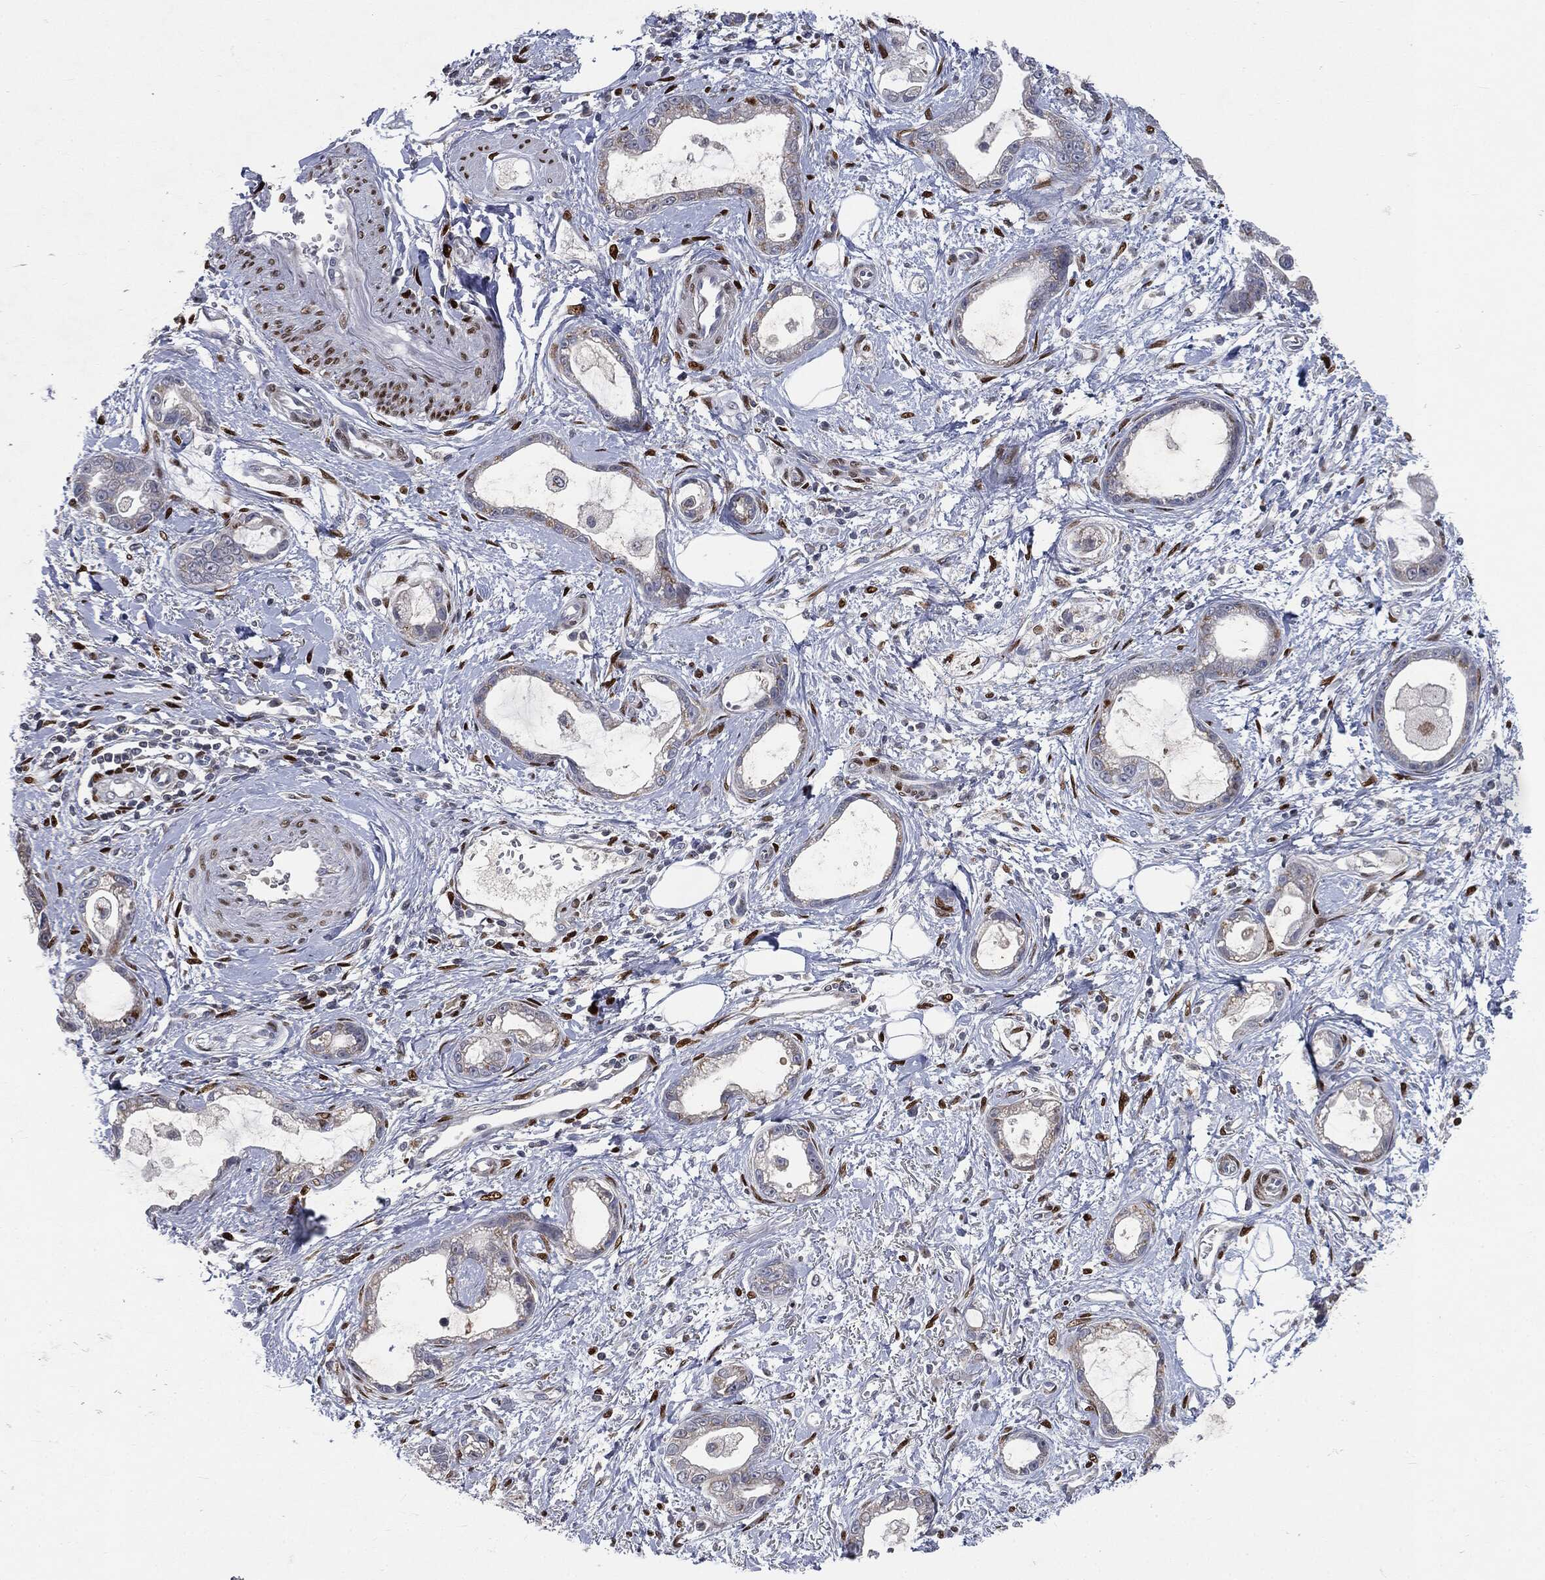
{"staining": {"intensity": "negative", "quantity": "none", "location": "none"}, "tissue": "stomach cancer", "cell_type": "Tumor cells", "image_type": "cancer", "snomed": [{"axis": "morphology", "description": "Adenocarcinoma, NOS"}, {"axis": "topography", "description": "Stomach"}], "caption": "This is an immunohistochemistry image of human stomach cancer (adenocarcinoma). There is no positivity in tumor cells.", "gene": "CASD1", "patient": {"sex": "male", "age": 55}}